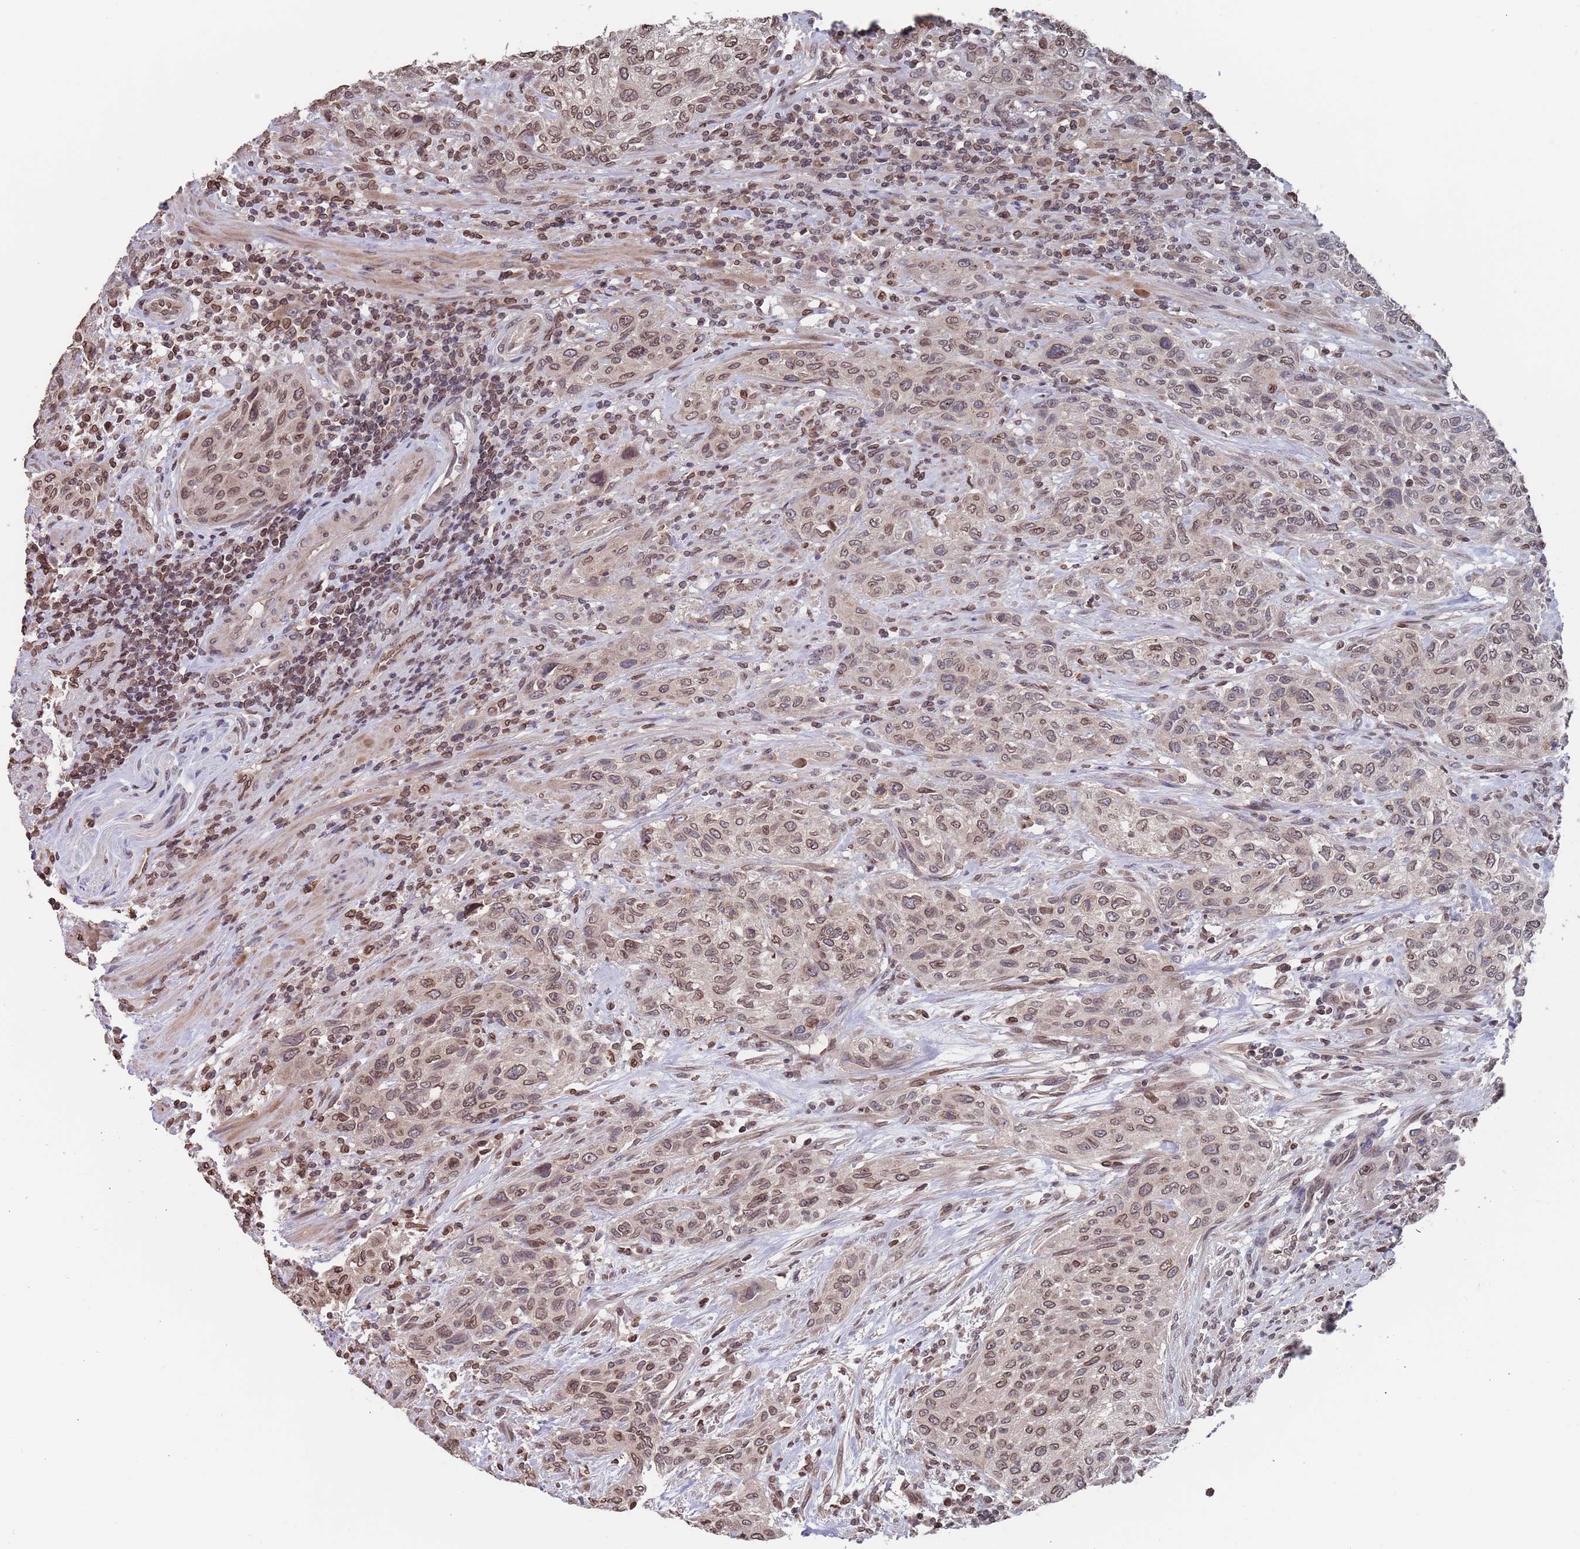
{"staining": {"intensity": "moderate", "quantity": ">75%", "location": "cytoplasmic/membranous,nuclear"}, "tissue": "urothelial cancer", "cell_type": "Tumor cells", "image_type": "cancer", "snomed": [{"axis": "morphology", "description": "Normal tissue, NOS"}, {"axis": "morphology", "description": "Urothelial carcinoma, NOS"}, {"axis": "topography", "description": "Urinary bladder"}, {"axis": "topography", "description": "Peripheral nerve tissue"}], "caption": "A micrograph of urothelial cancer stained for a protein demonstrates moderate cytoplasmic/membranous and nuclear brown staining in tumor cells.", "gene": "SDHAF3", "patient": {"sex": "male", "age": 35}}